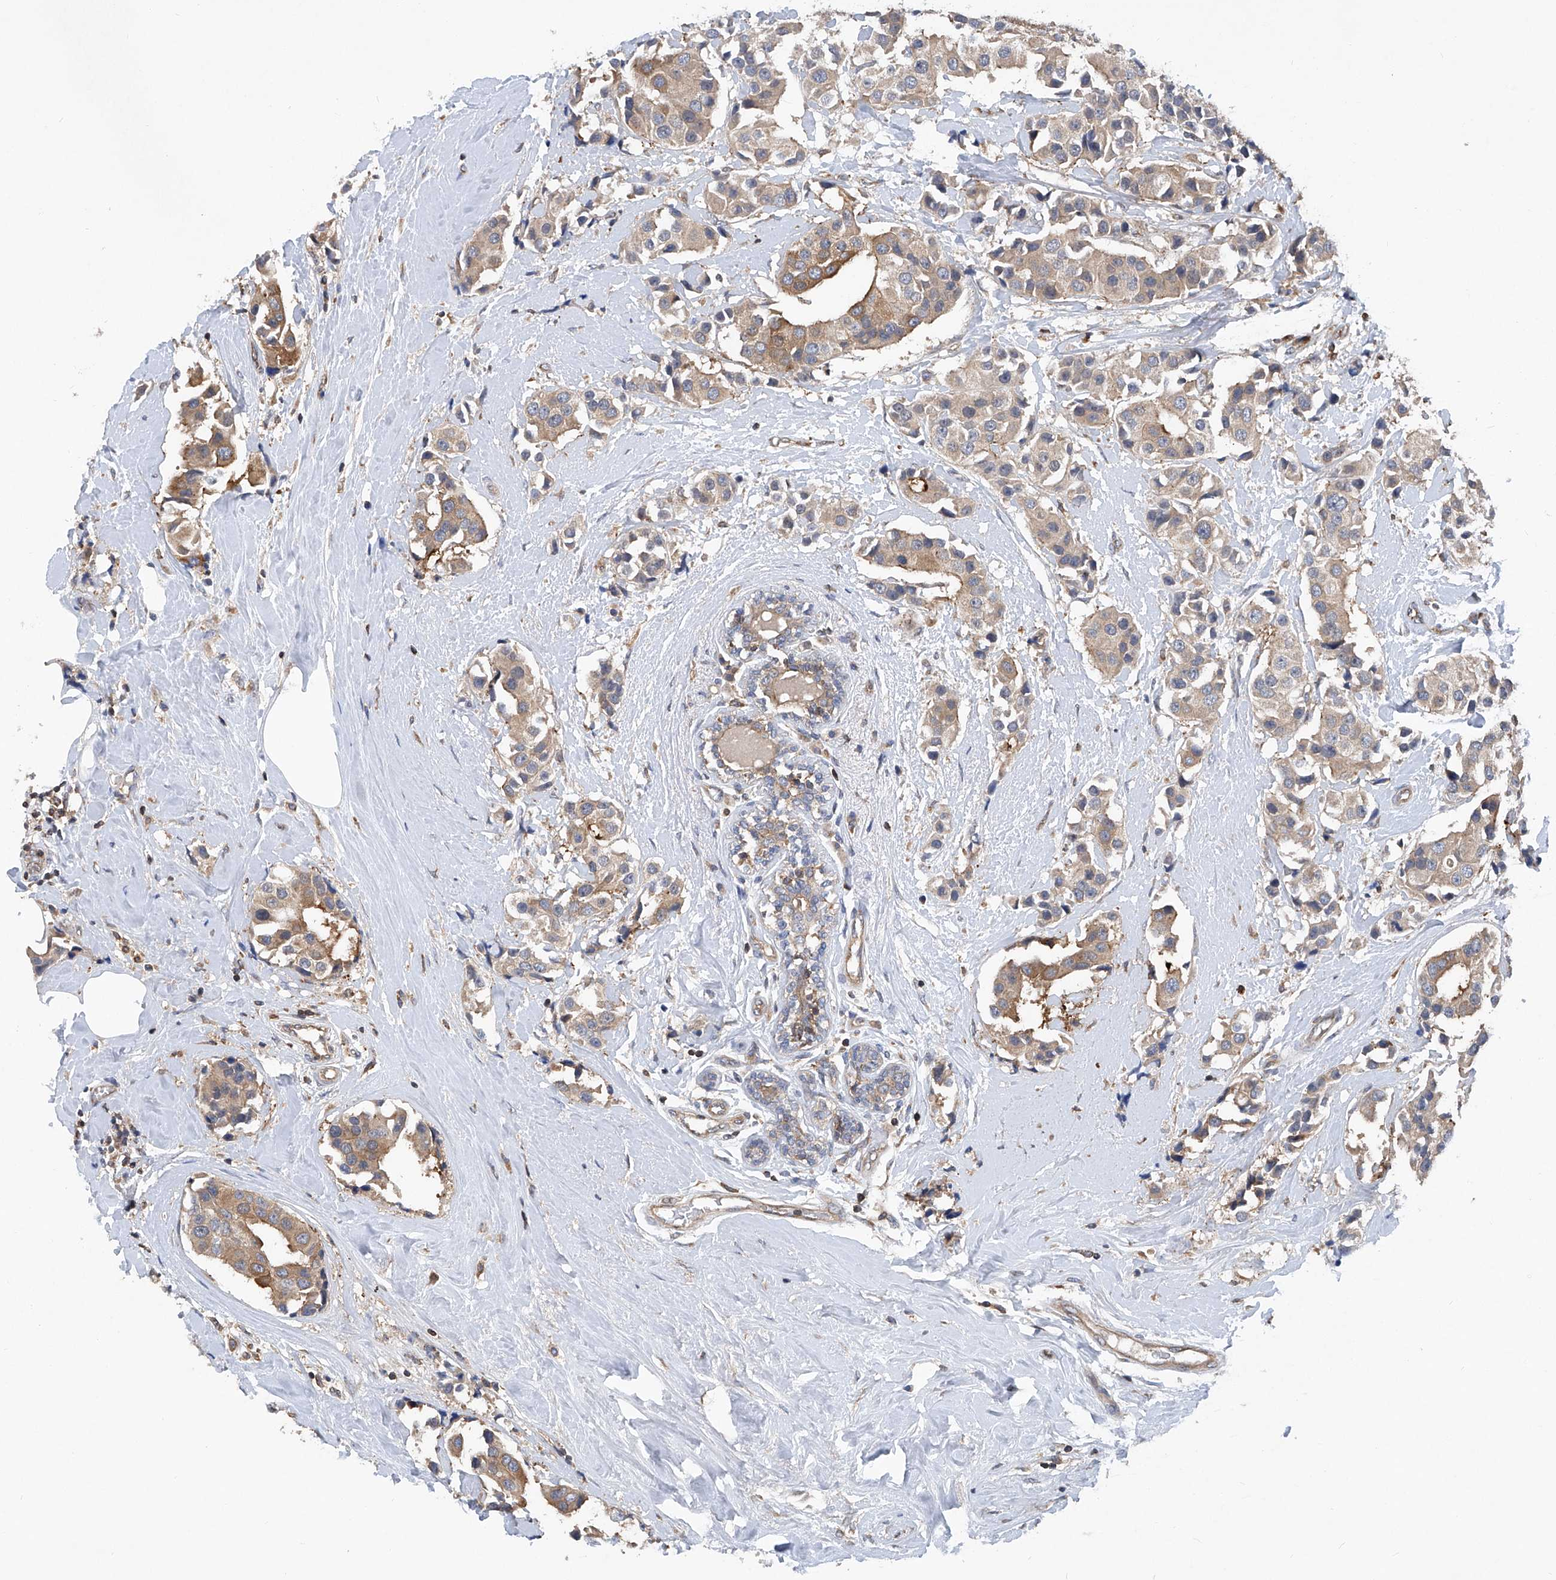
{"staining": {"intensity": "moderate", "quantity": ">75%", "location": "cytoplasmic/membranous"}, "tissue": "breast cancer", "cell_type": "Tumor cells", "image_type": "cancer", "snomed": [{"axis": "morphology", "description": "Normal tissue, NOS"}, {"axis": "morphology", "description": "Duct carcinoma"}, {"axis": "topography", "description": "Breast"}], "caption": "A high-resolution histopathology image shows immunohistochemistry staining of infiltrating ductal carcinoma (breast), which displays moderate cytoplasmic/membranous staining in about >75% of tumor cells.", "gene": "TRIM38", "patient": {"sex": "female", "age": 39}}